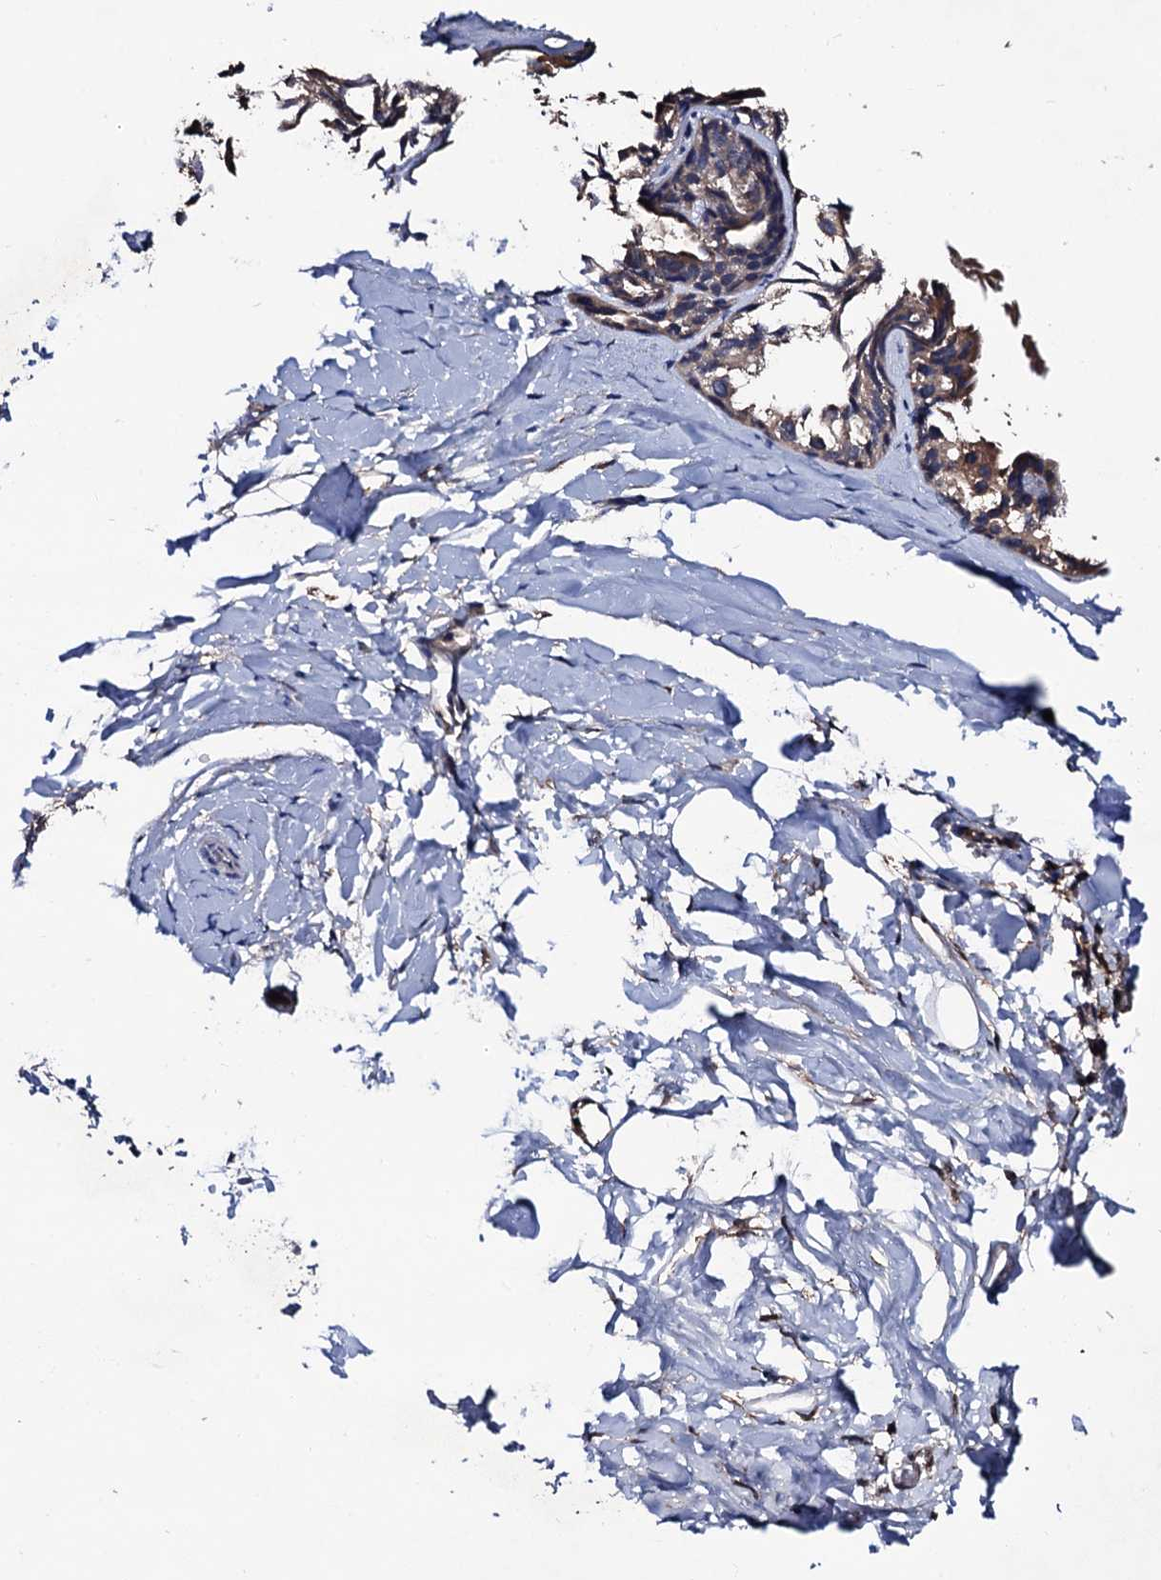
{"staining": {"intensity": "negative", "quantity": "none", "location": "none"}, "tissue": "adipose tissue", "cell_type": "Adipocytes", "image_type": "normal", "snomed": [{"axis": "morphology", "description": "Normal tissue, NOS"}, {"axis": "morphology", "description": "Fibrosis, NOS"}, {"axis": "topography", "description": "Breast"}, {"axis": "topography", "description": "Adipose tissue"}], "caption": "DAB immunohistochemical staining of unremarkable adipose tissue displays no significant staining in adipocytes. (DAB (3,3'-diaminobenzidine) immunohistochemistry (IHC) visualized using brightfield microscopy, high magnification).", "gene": "RGS11", "patient": {"sex": "female", "age": 39}}